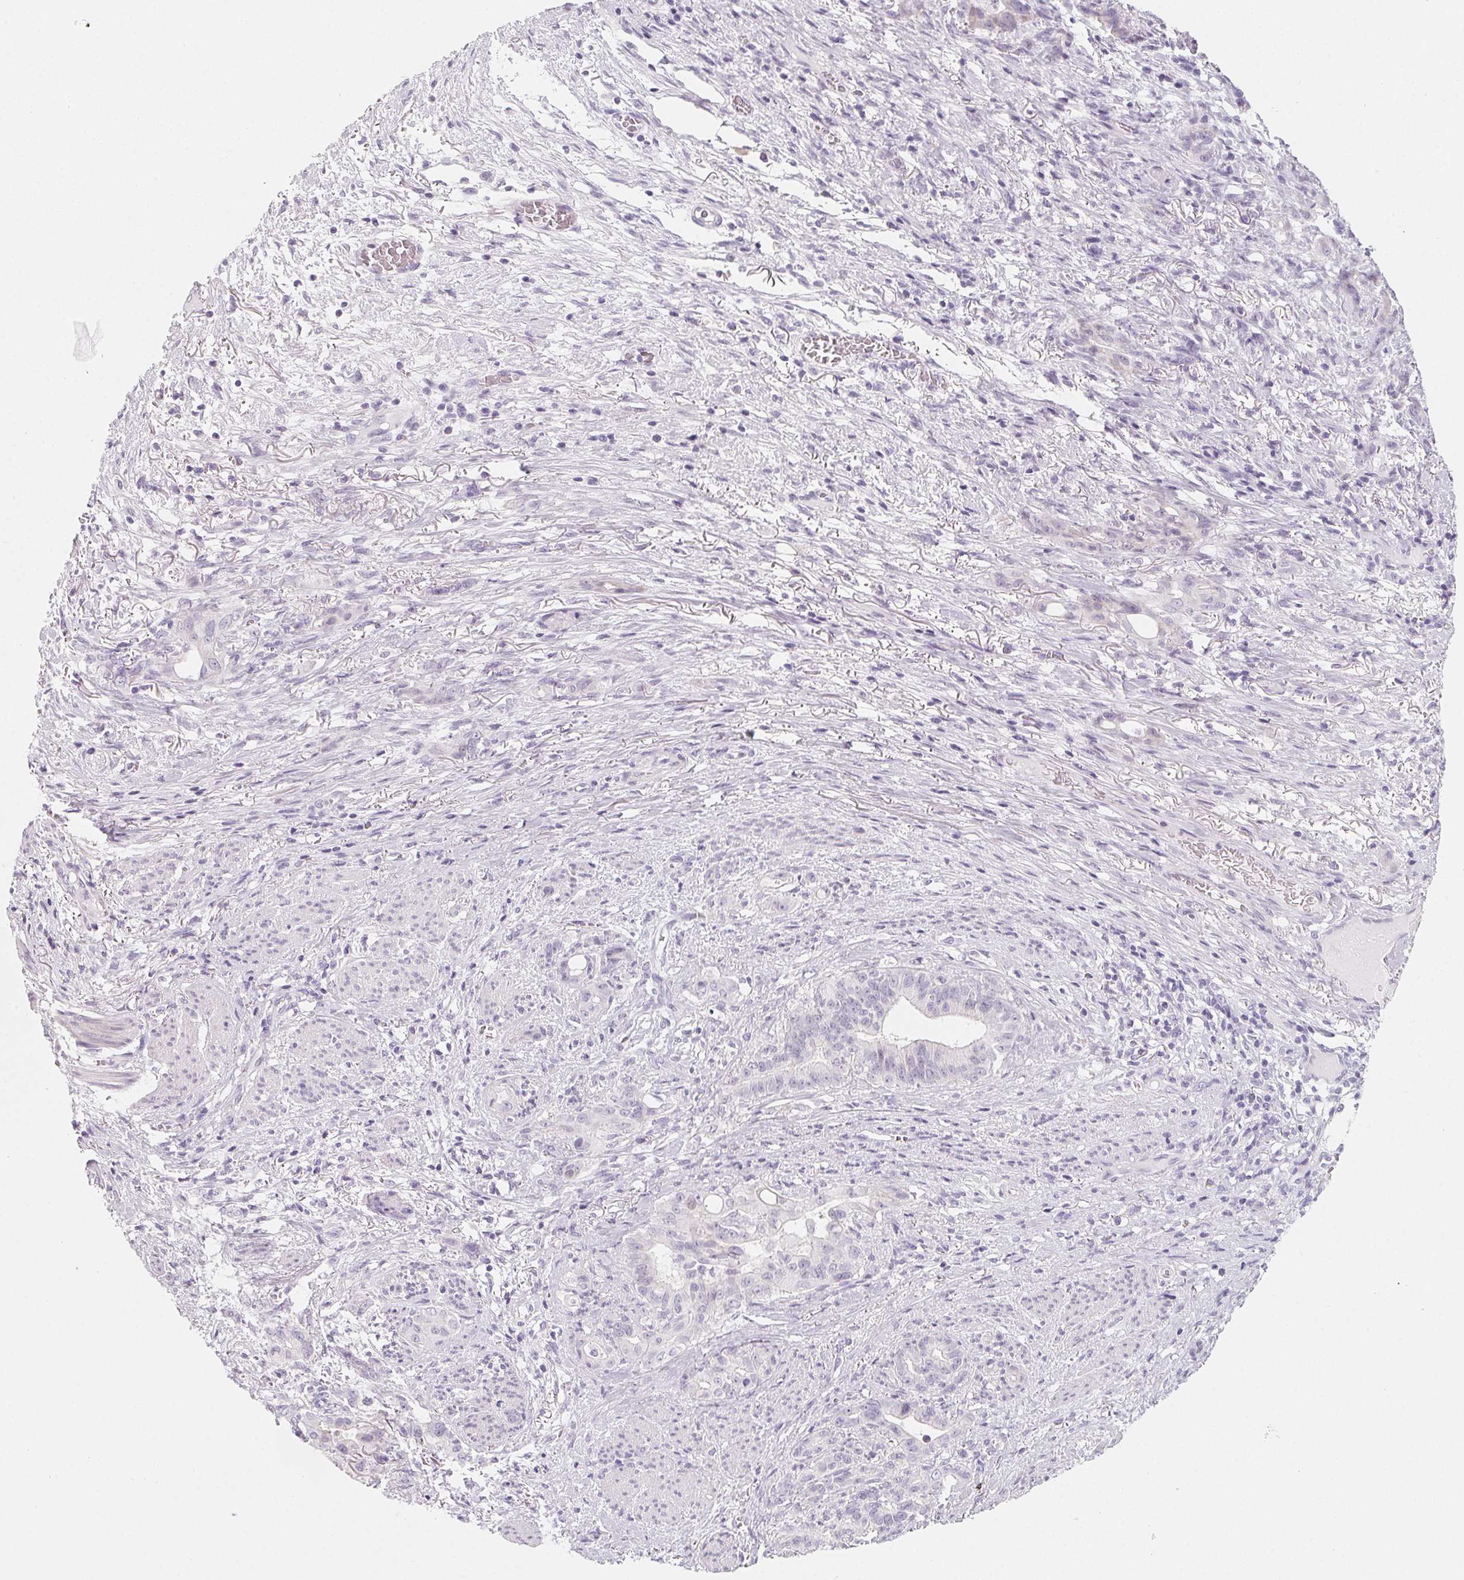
{"staining": {"intensity": "negative", "quantity": "none", "location": "none"}, "tissue": "stomach cancer", "cell_type": "Tumor cells", "image_type": "cancer", "snomed": [{"axis": "morphology", "description": "Normal tissue, NOS"}, {"axis": "morphology", "description": "Adenocarcinoma, NOS"}, {"axis": "topography", "description": "Esophagus"}, {"axis": "topography", "description": "Stomach, upper"}], "caption": "Immunohistochemistry (IHC) histopathology image of neoplastic tissue: stomach adenocarcinoma stained with DAB (3,3'-diaminobenzidine) demonstrates no significant protein positivity in tumor cells. (Immunohistochemistry (IHC), brightfield microscopy, high magnification).", "gene": "SH3GL2", "patient": {"sex": "male", "age": 62}}